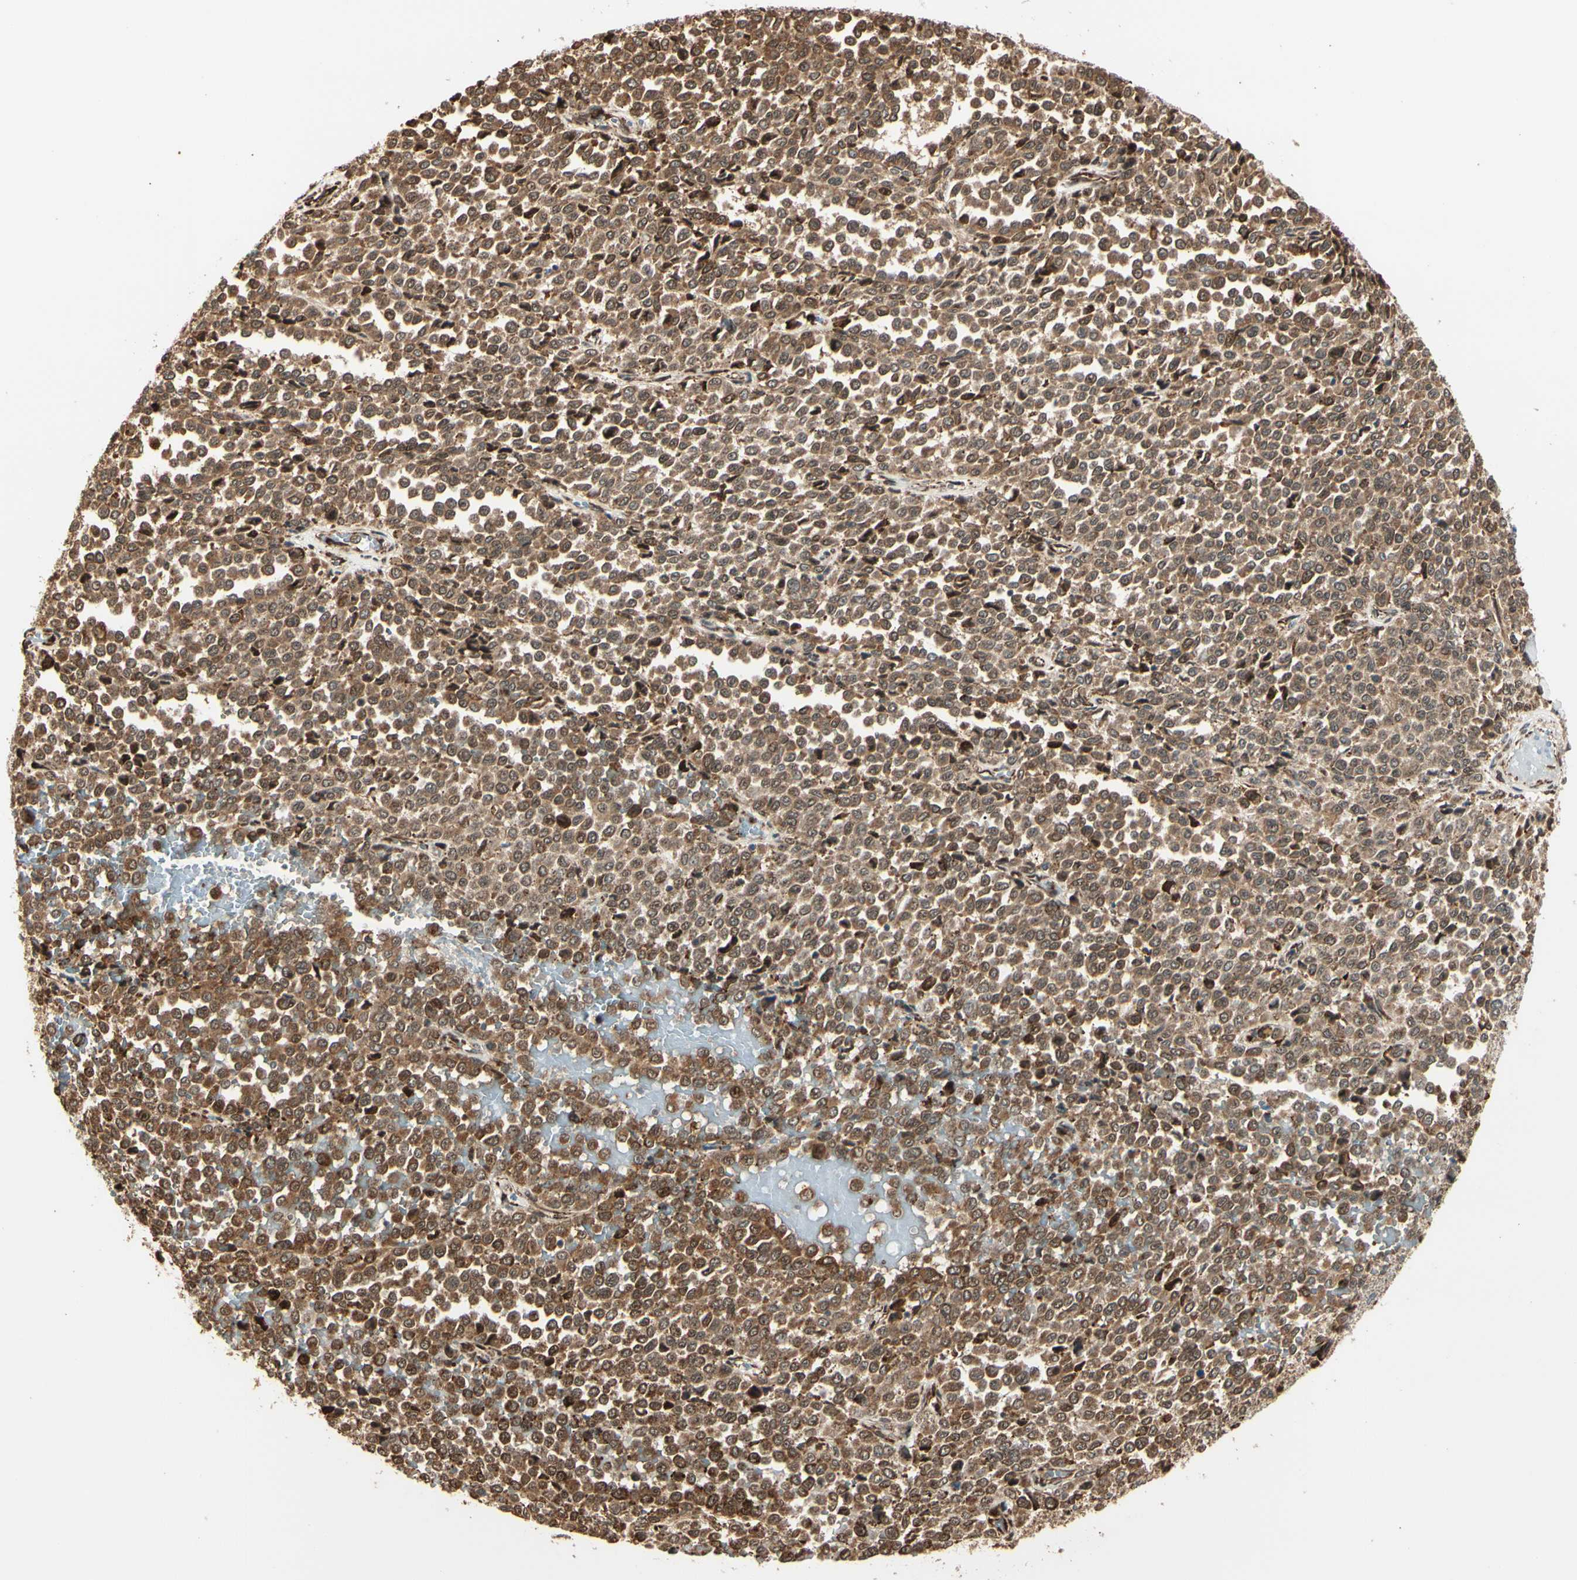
{"staining": {"intensity": "moderate", "quantity": ">75%", "location": "cytoplasmic/membranous"}, "tissue": "melanoma", "cell_type": "Tumor cells", "image_type": "cancer", "snomed": [{"axis": "morphology", "description": "Malignant melanoma, Metastatic site"}, {"axis": "topography", "description": "Pancreas"}], "caption": "Malignant melanoma (metastatic site) was stained to show a protein in brown. There is medium levels of moderate cytoplasmic/membranous expression in approximately >75% of tumor cells.", "gene": "HSP90B1", "patient": {"sex": "female", "age": 30}}